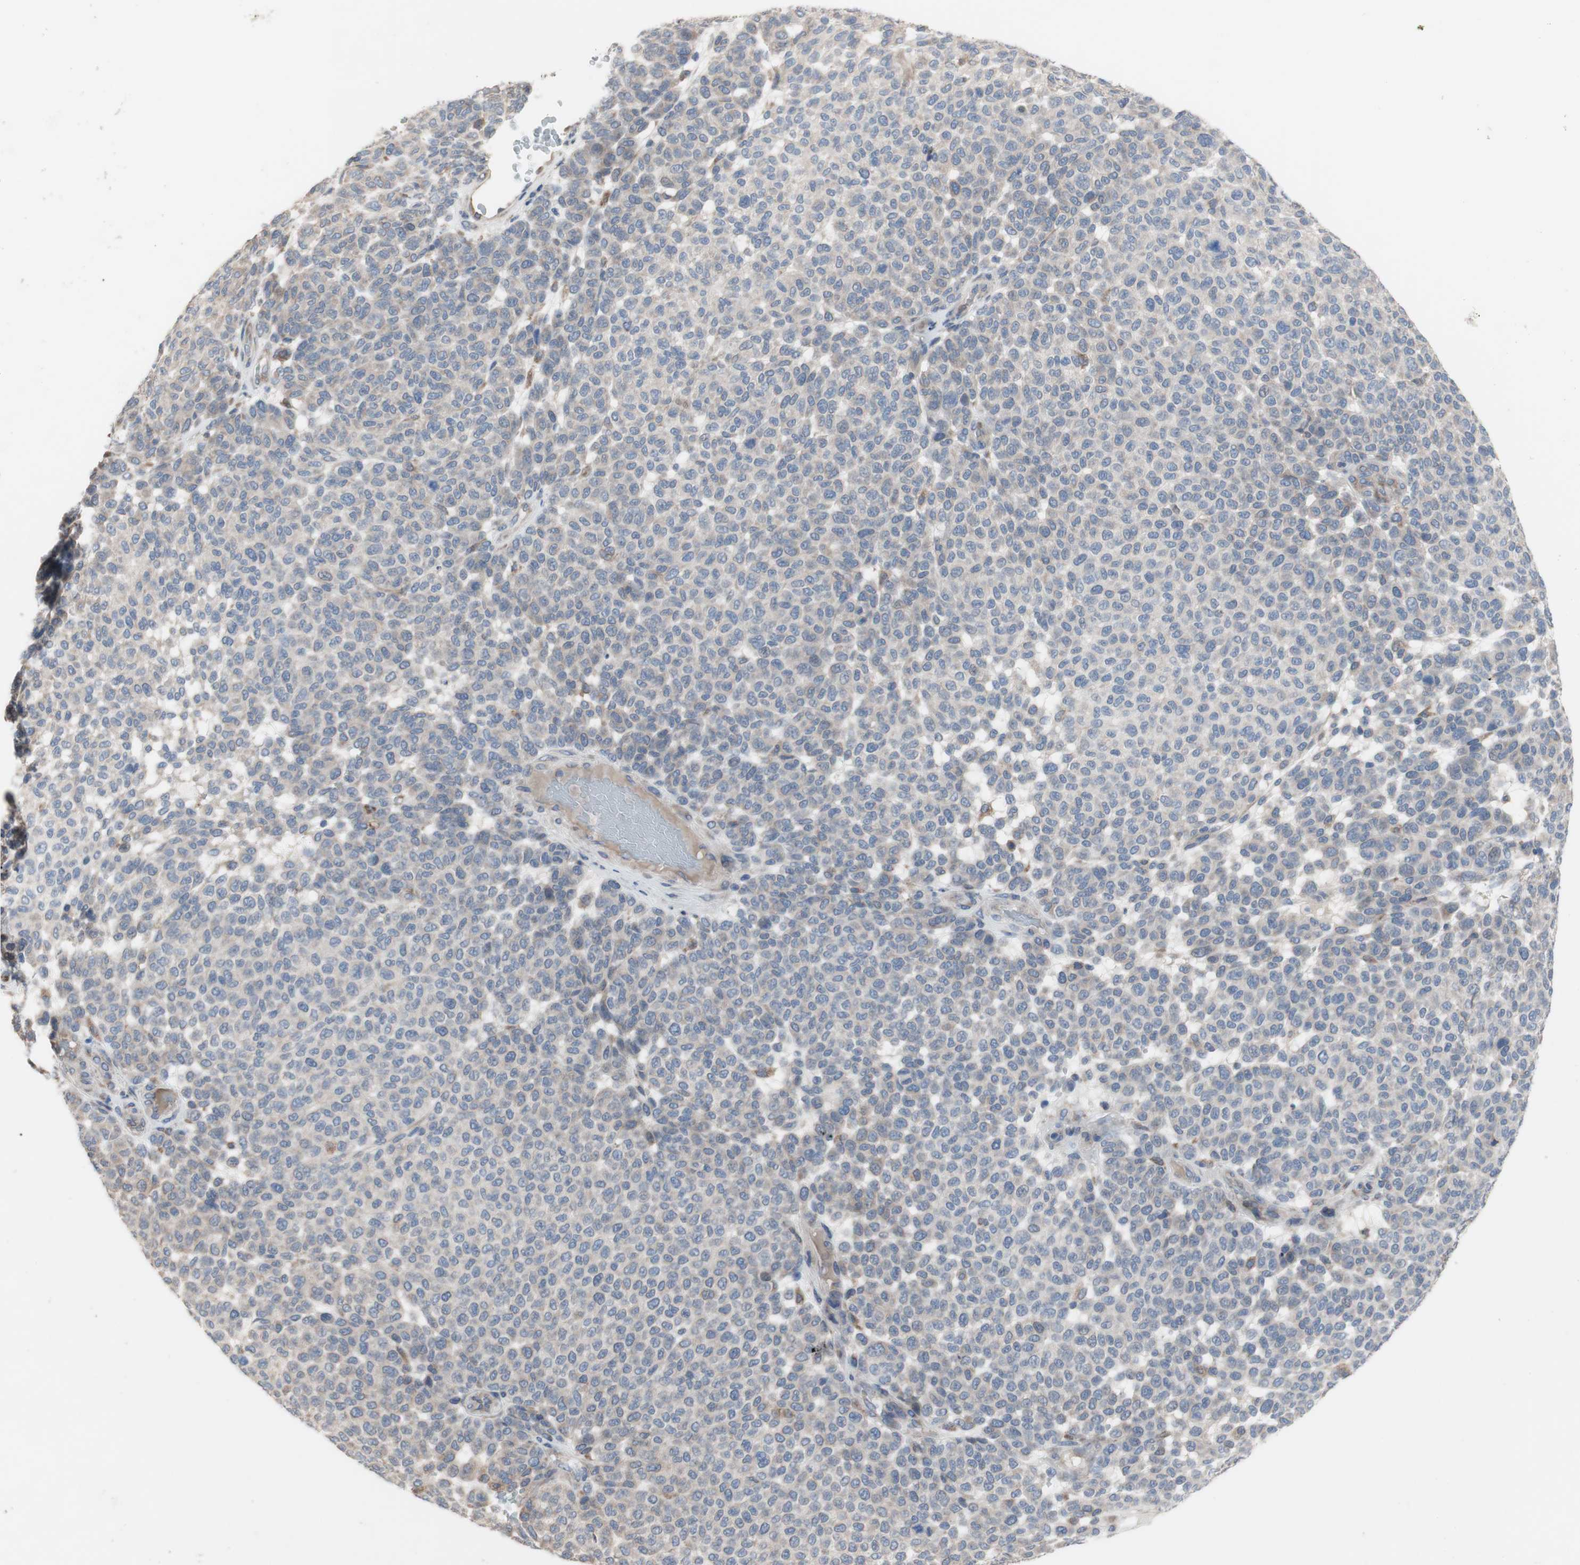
{"staining": {"intensity": "weak", "quantity": "25%-75%", "location": "cytoplasmic/membranous"}, "tissue": "melanoma", "cell_type": "Tumor cells", "image_type": "cancer", "snomed": [{"axis": "morphology", "description": "Malignant melanoma, NOS"}, {"axis": "topography", "description": "Skin"}], "caption": "Immunohistochemical staining of melanoma reveals low levels of weak cytoplasmic/membranous expression in about 25%-75% of tumor cells.", "gene": "TTC14", "patient": {"sex": "male", "age": 59}}